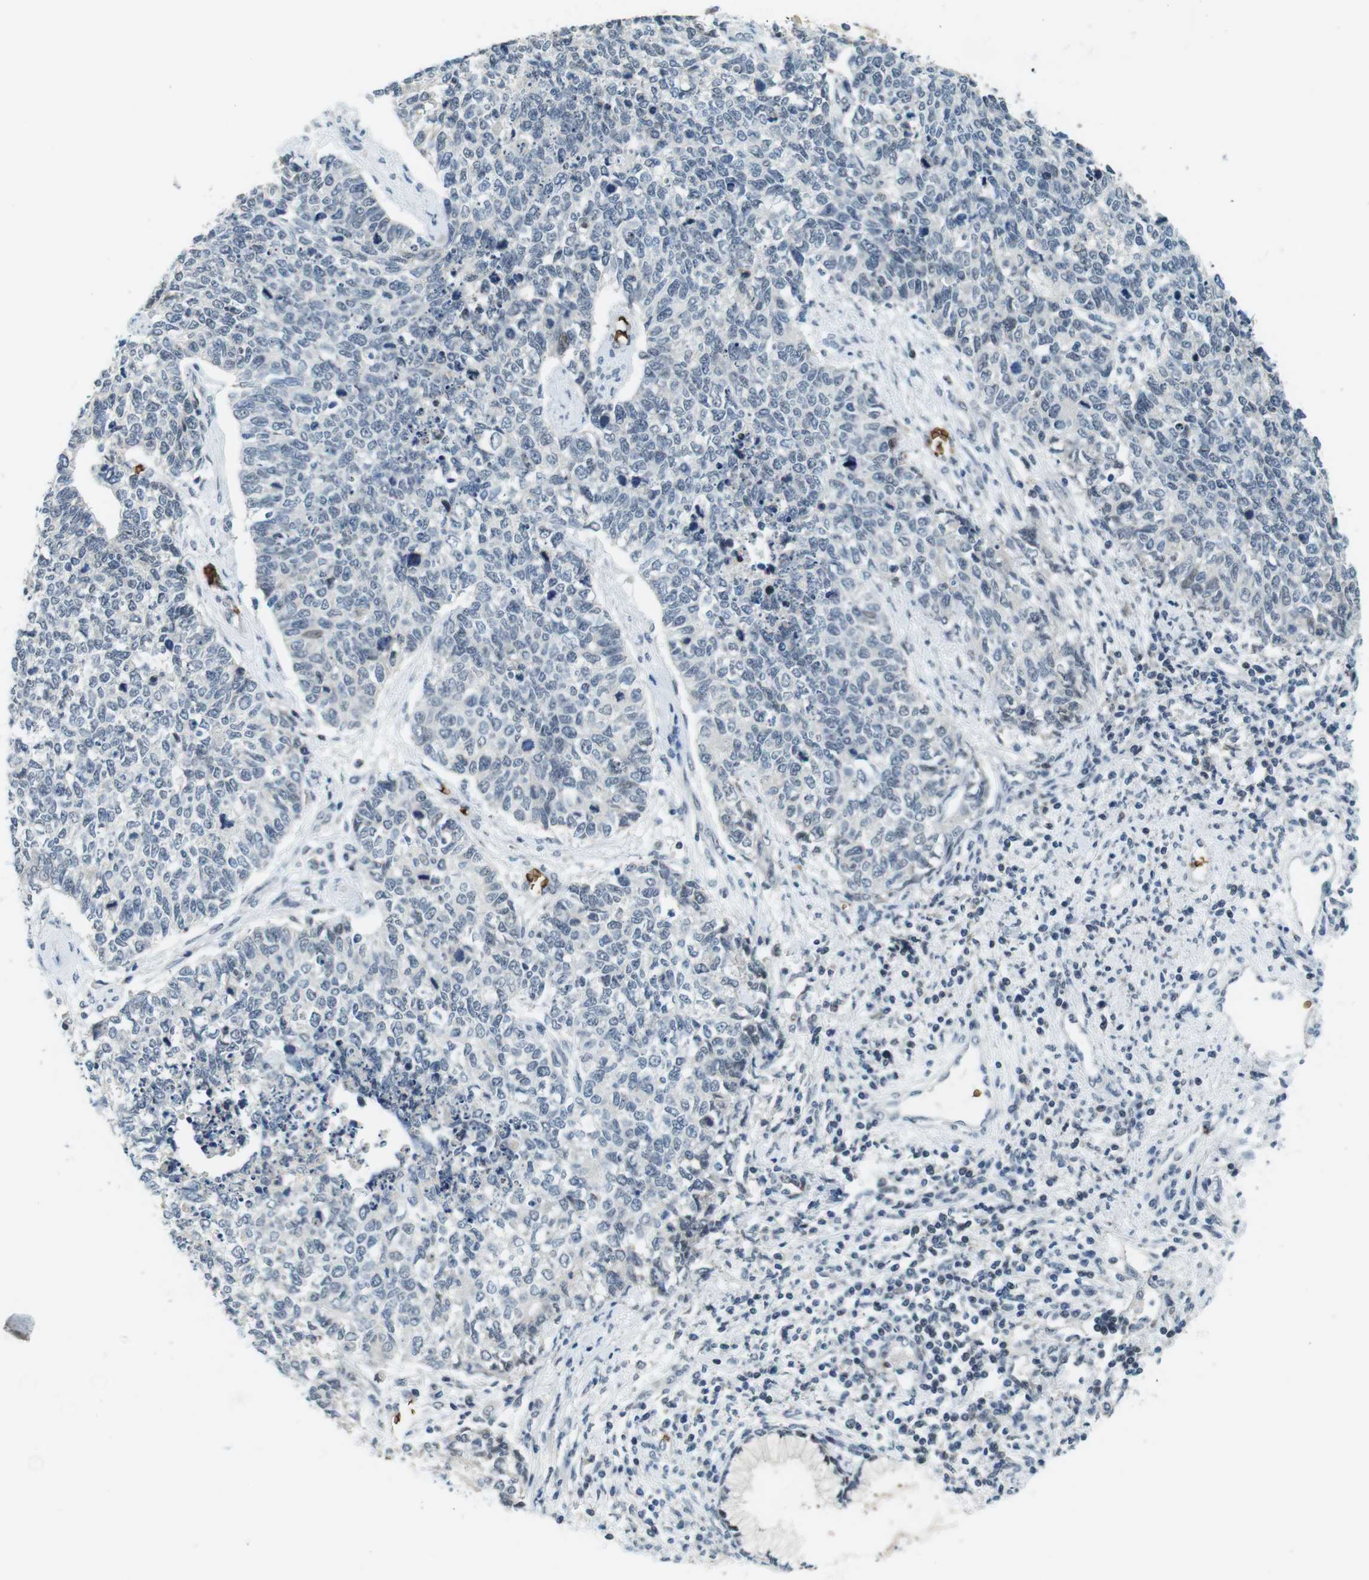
{"staining": {"intensity": "negative", "quantity": "none", "location": "none"}, "tissue": "cervical cancer", "cell_type": "Tumor cells", "image_type": "cancer", "snomed": [{"axis": "morphology", "description": "Squamous cell carcinoma, NOS"}, {"axis": "topography", "description": "Cervix"}], "caption": "Immunohistochemistry image of neoplastic tissue: human cervical squamous cell carcinoma stained with DAB (3,3'-diaminobenzidine) reveals no significant protein staining in tumor cells.", "gene": "SLC4A1", "patient": {"sex": "female", "age": 63}}